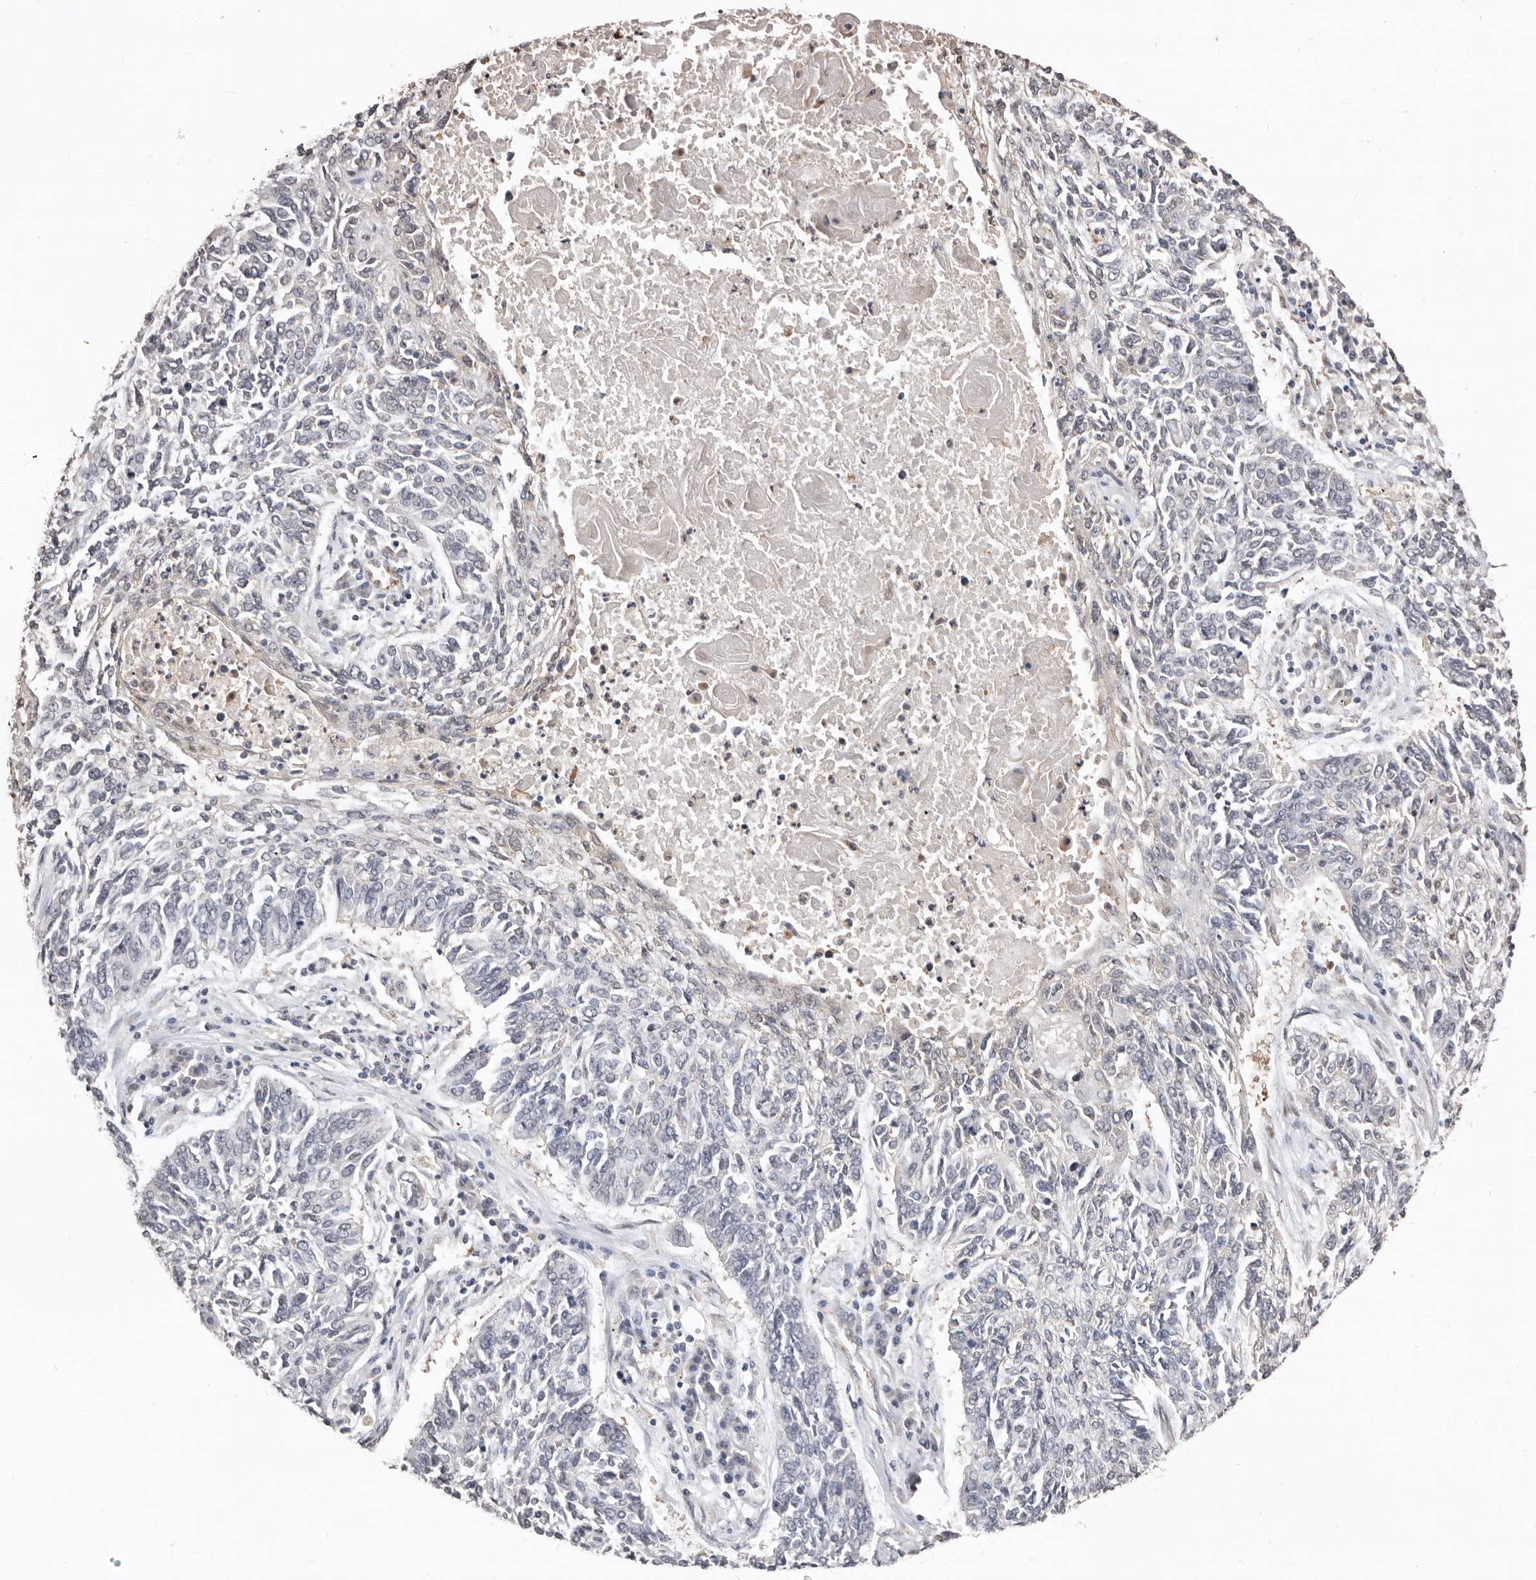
{"staining": {"intensity": "negative", "quantity": "none", "location": "none"}, "tissue": "lung cancer", "cell_type": "Tumor cells", "image_type": "cancer", "snomed": [{"axis": "morphology", "description": "Normal tissue, NOS"}, {"axis": "morphology", "description": "Squamous cell carcinoma, NOS"}, {"axis": "topography", "description": "Cartilage tissue"}, {"axis": "topography", "description": "Bronchus"}, {"axis": "topography", "description": "Lung"}], "caption": "This photomicrograph is of lung cancer stained with immunohistochemistry to label a protein in brown with the nuclei are counter-stained blue. There is no staining in tumor cells. Nuclei are stained in blue.", "gene": "SULT1E1", "patient": {"sex": "female", "age": 49}}